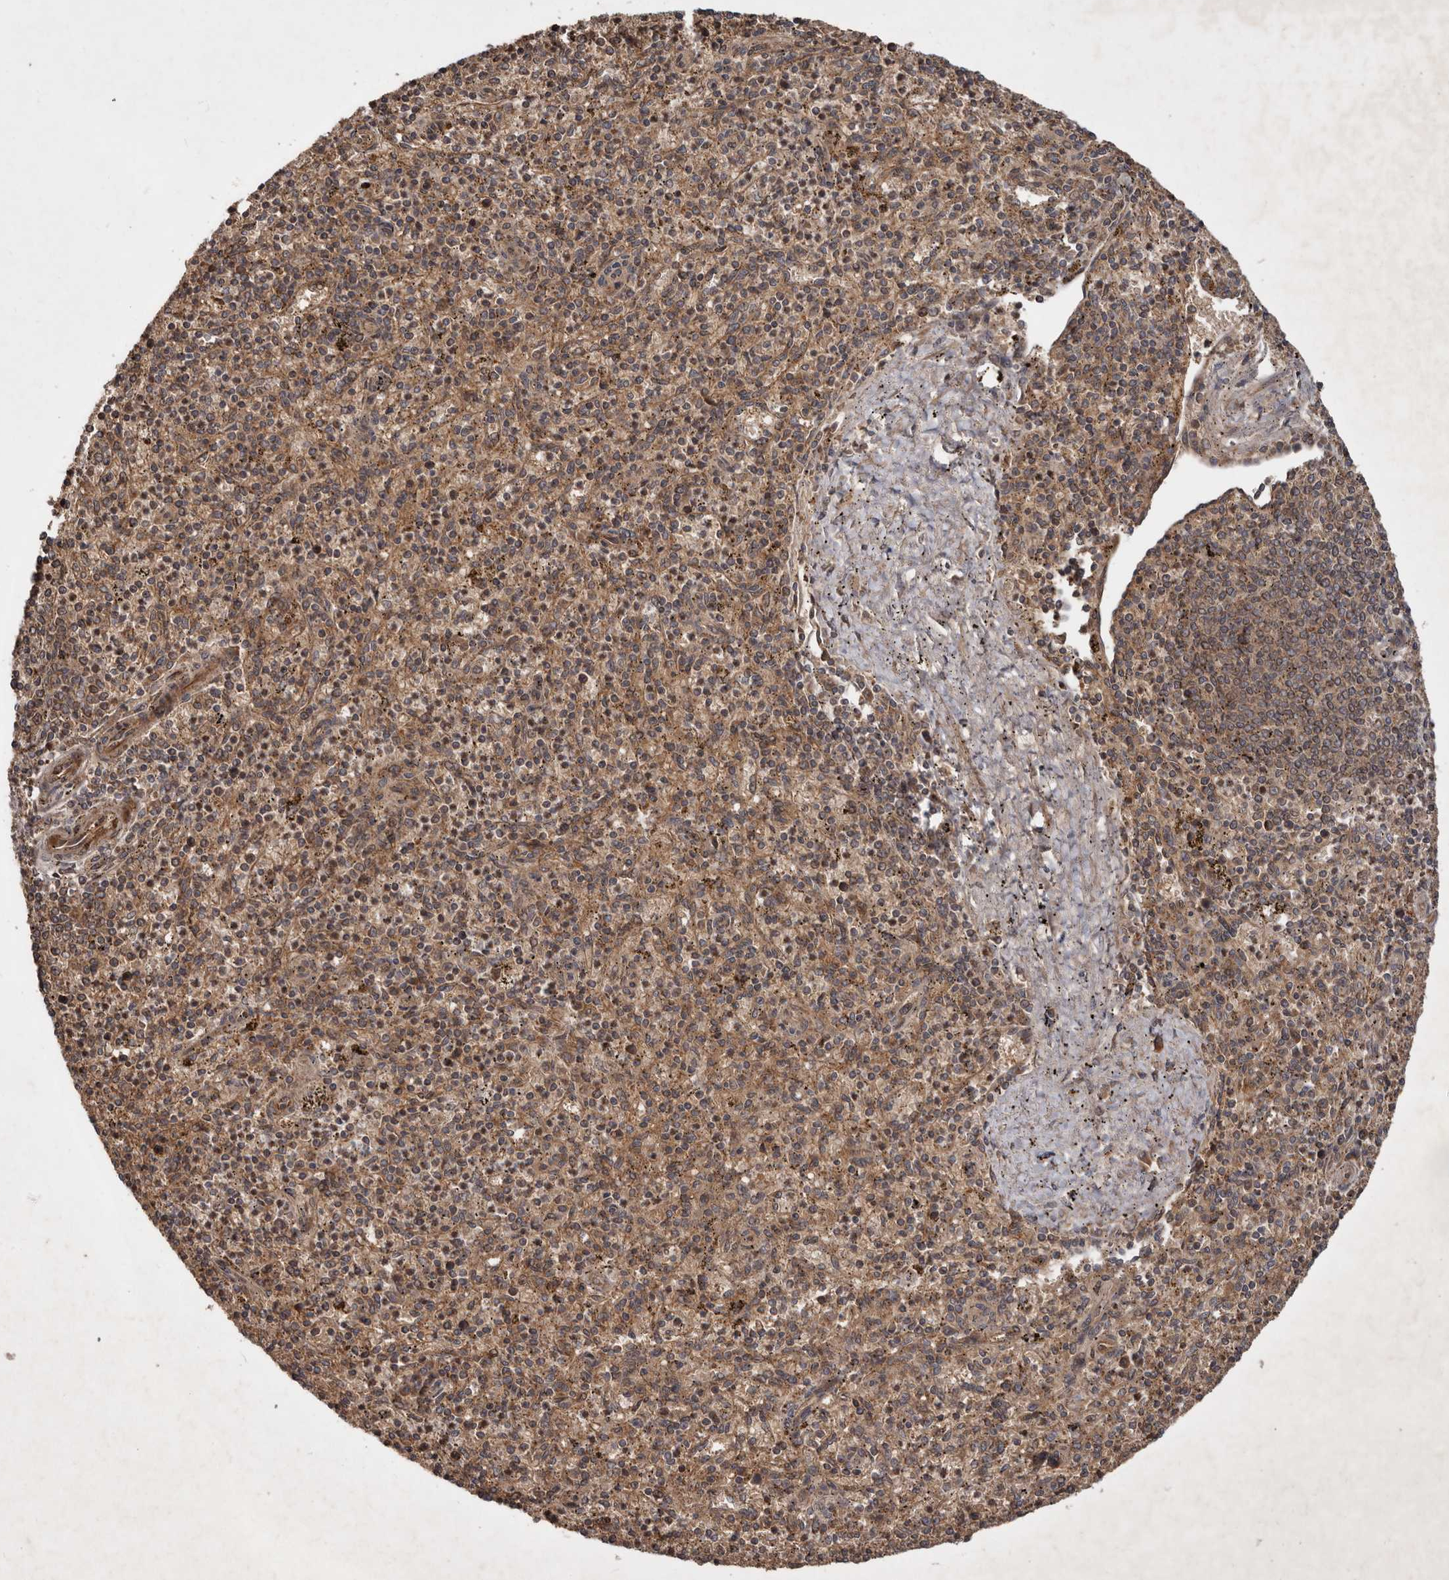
{"staining": {"intensity": "moderate", "quantity": ">75%", "location": "cytoplasmic/membranous"}, "tissue": "spleen", "cell_type": "Cells in red pulp", "image_type": "normal", "snomed": [{"axis": "morphology", "description": "Normal tissue, NOS"}, {"axis": "topography", "description": "Spleen"}], "caption": "A brown stain labels moderate cytoplasmic/membranous staining of a protein in cells in red pulp of benign human spleen.", "gene": "STK36", "patient": {"sex": "male", "age": 72}}